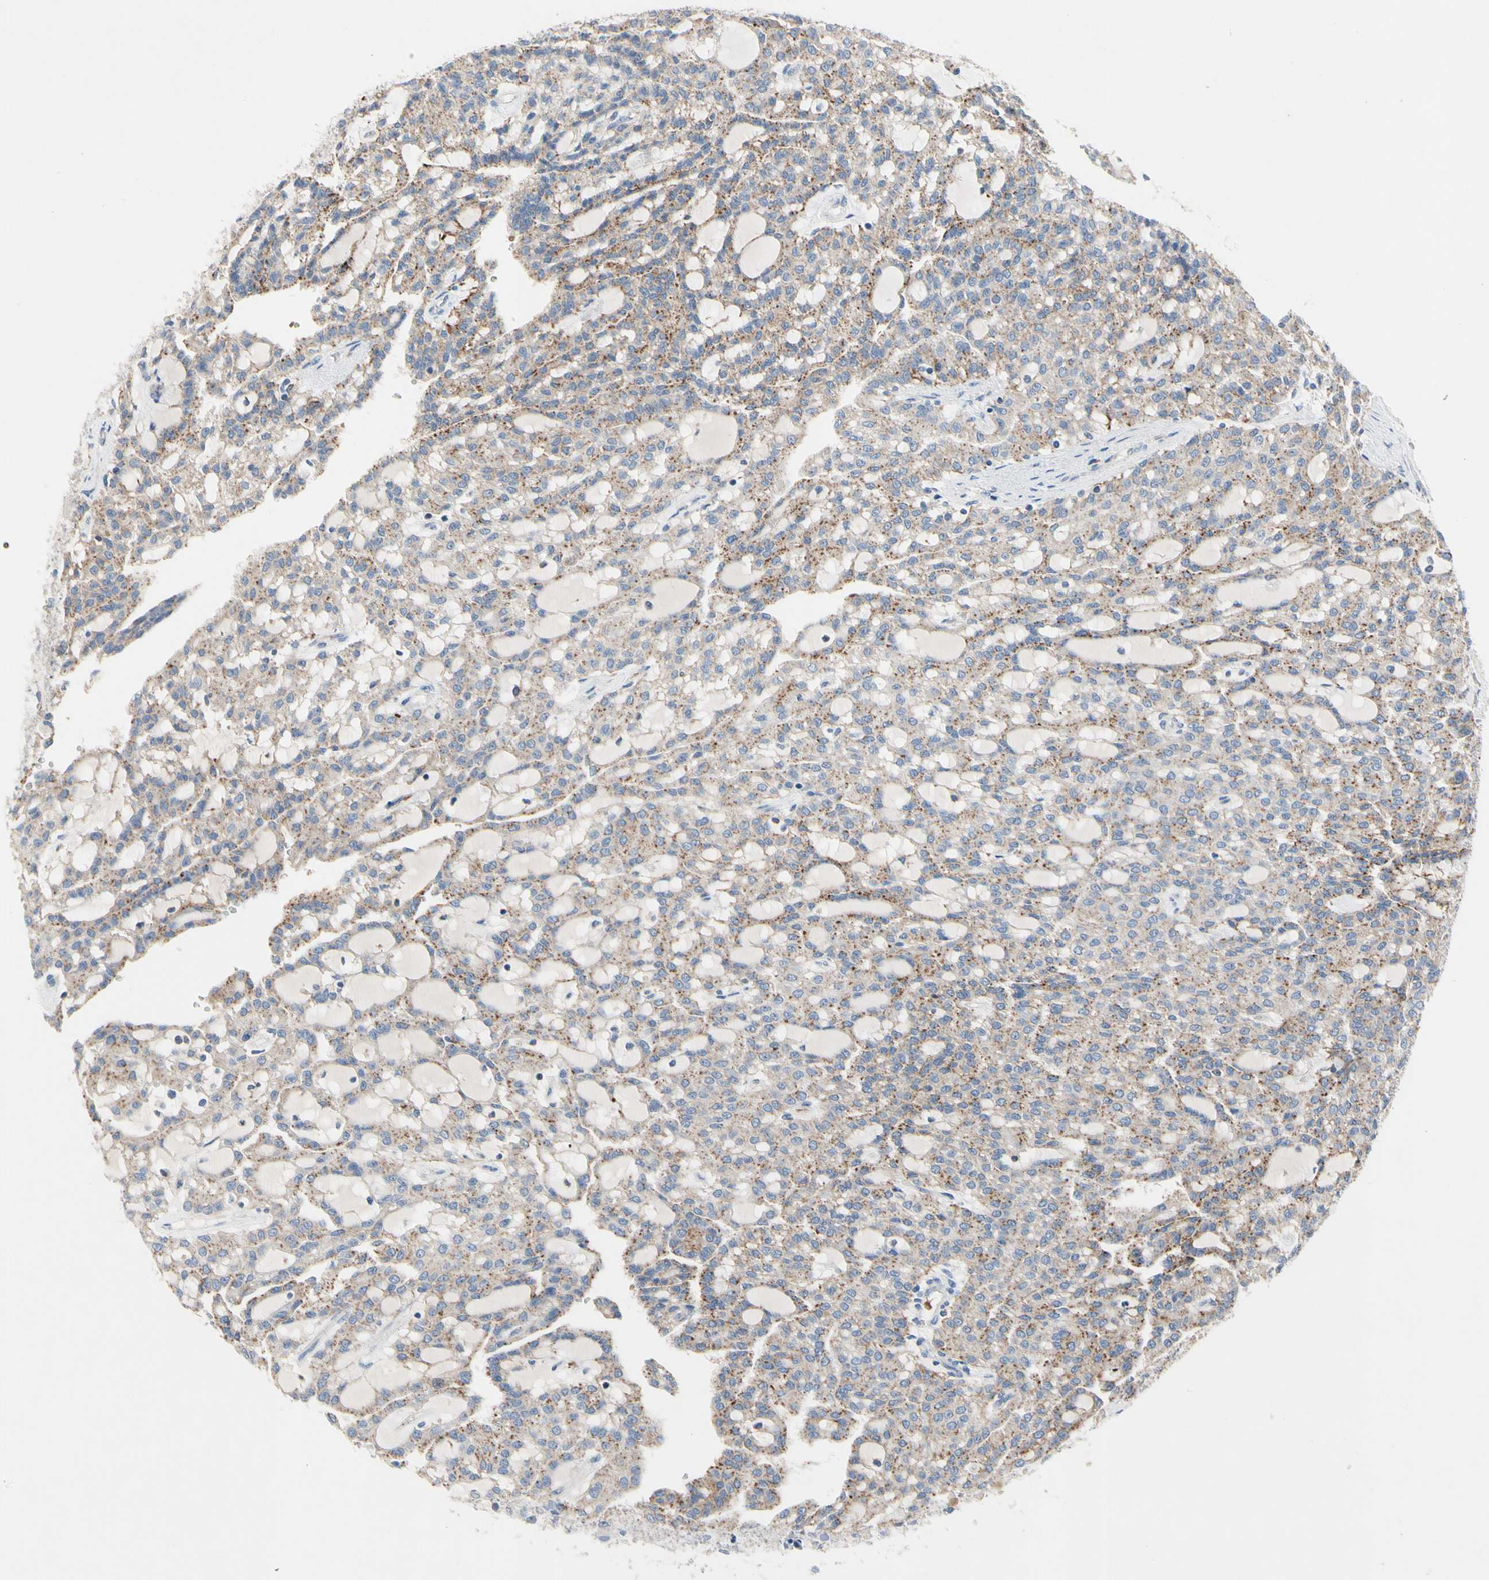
{"staining": {"intensity": "weak", "quantity": ">75%", "location": "cytoplasmic/membranous"}, "tissue": "renal cancer", "cell_type": "Tumor cells", "image_type": "cancer", "snomed": [{"axis": "morphology", "description": "Adenocarcinoma, NOS"}, {"axis": "topography", "description": "Kidney"}], "caption": "Renal adenocarcinoma was stained to show a protein in brown. There is low levels of weak cytoplasmic/membranous expression in approximately >75% of tumor cells.", "gene": "RETSAT", "patient": {"sex": "male", "age": 63}}